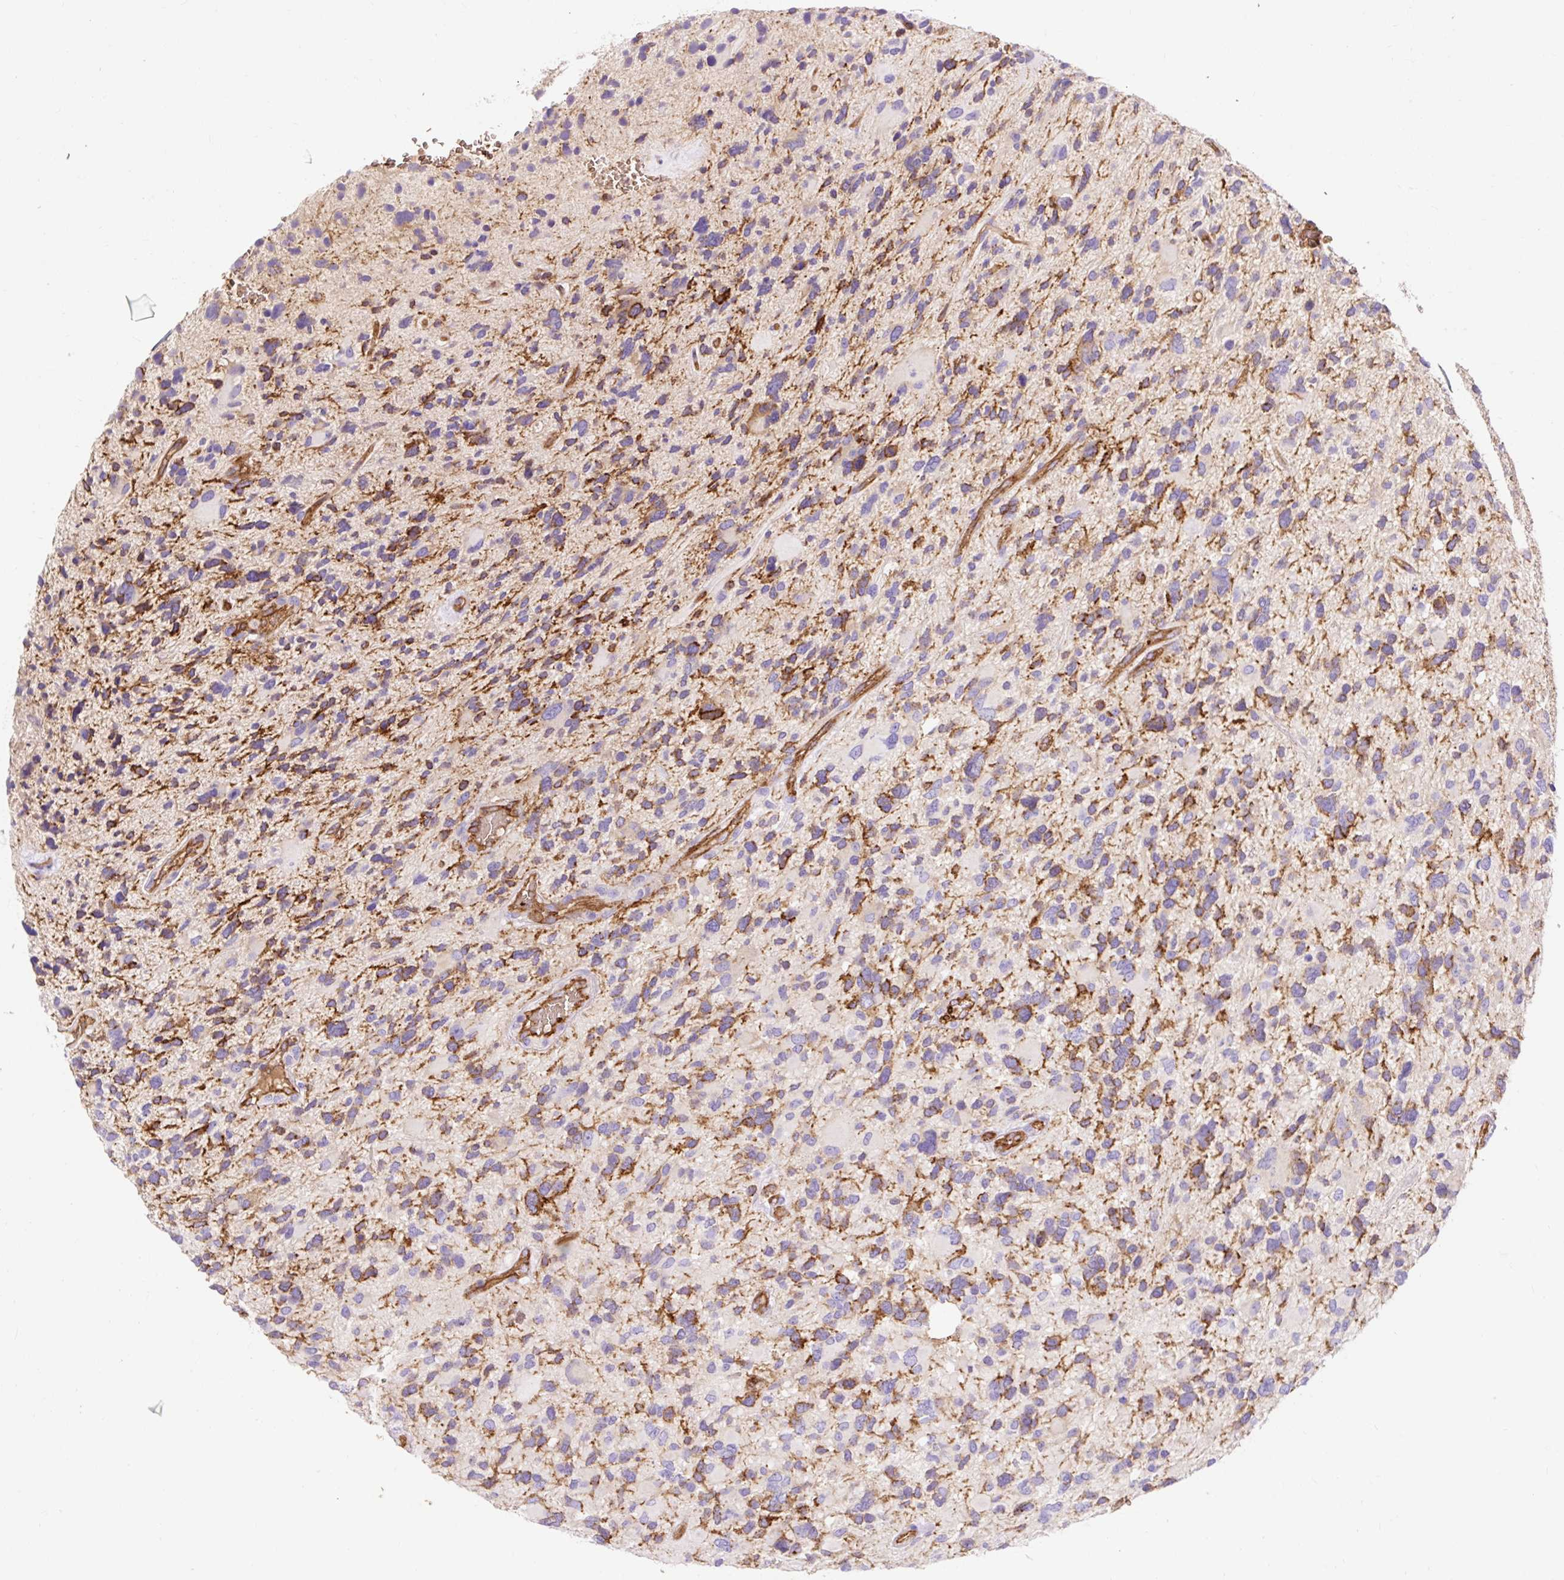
{"staining": {"intensity": "moderate", "quantity": "25%-75%", "location": "cytoplasmic/membranous"}, "tissue": "glioma", "cell_type": "Tumor cells", "image_type": "cancer", "snomed": [{"axis": "morphology", "description": "Glioma, malignant, High grade"}, {"axis": "topography", "description": "Brain"}], "caption": "Immunohistochemical staining of malignant glioma (high-grade) shows medium levels of moderate cytoplasmic/membranous expression in approximately 25%-75% of tumor cells.", "gene": "HIP1R", "patient": {"sex": "female", "age": 11}}